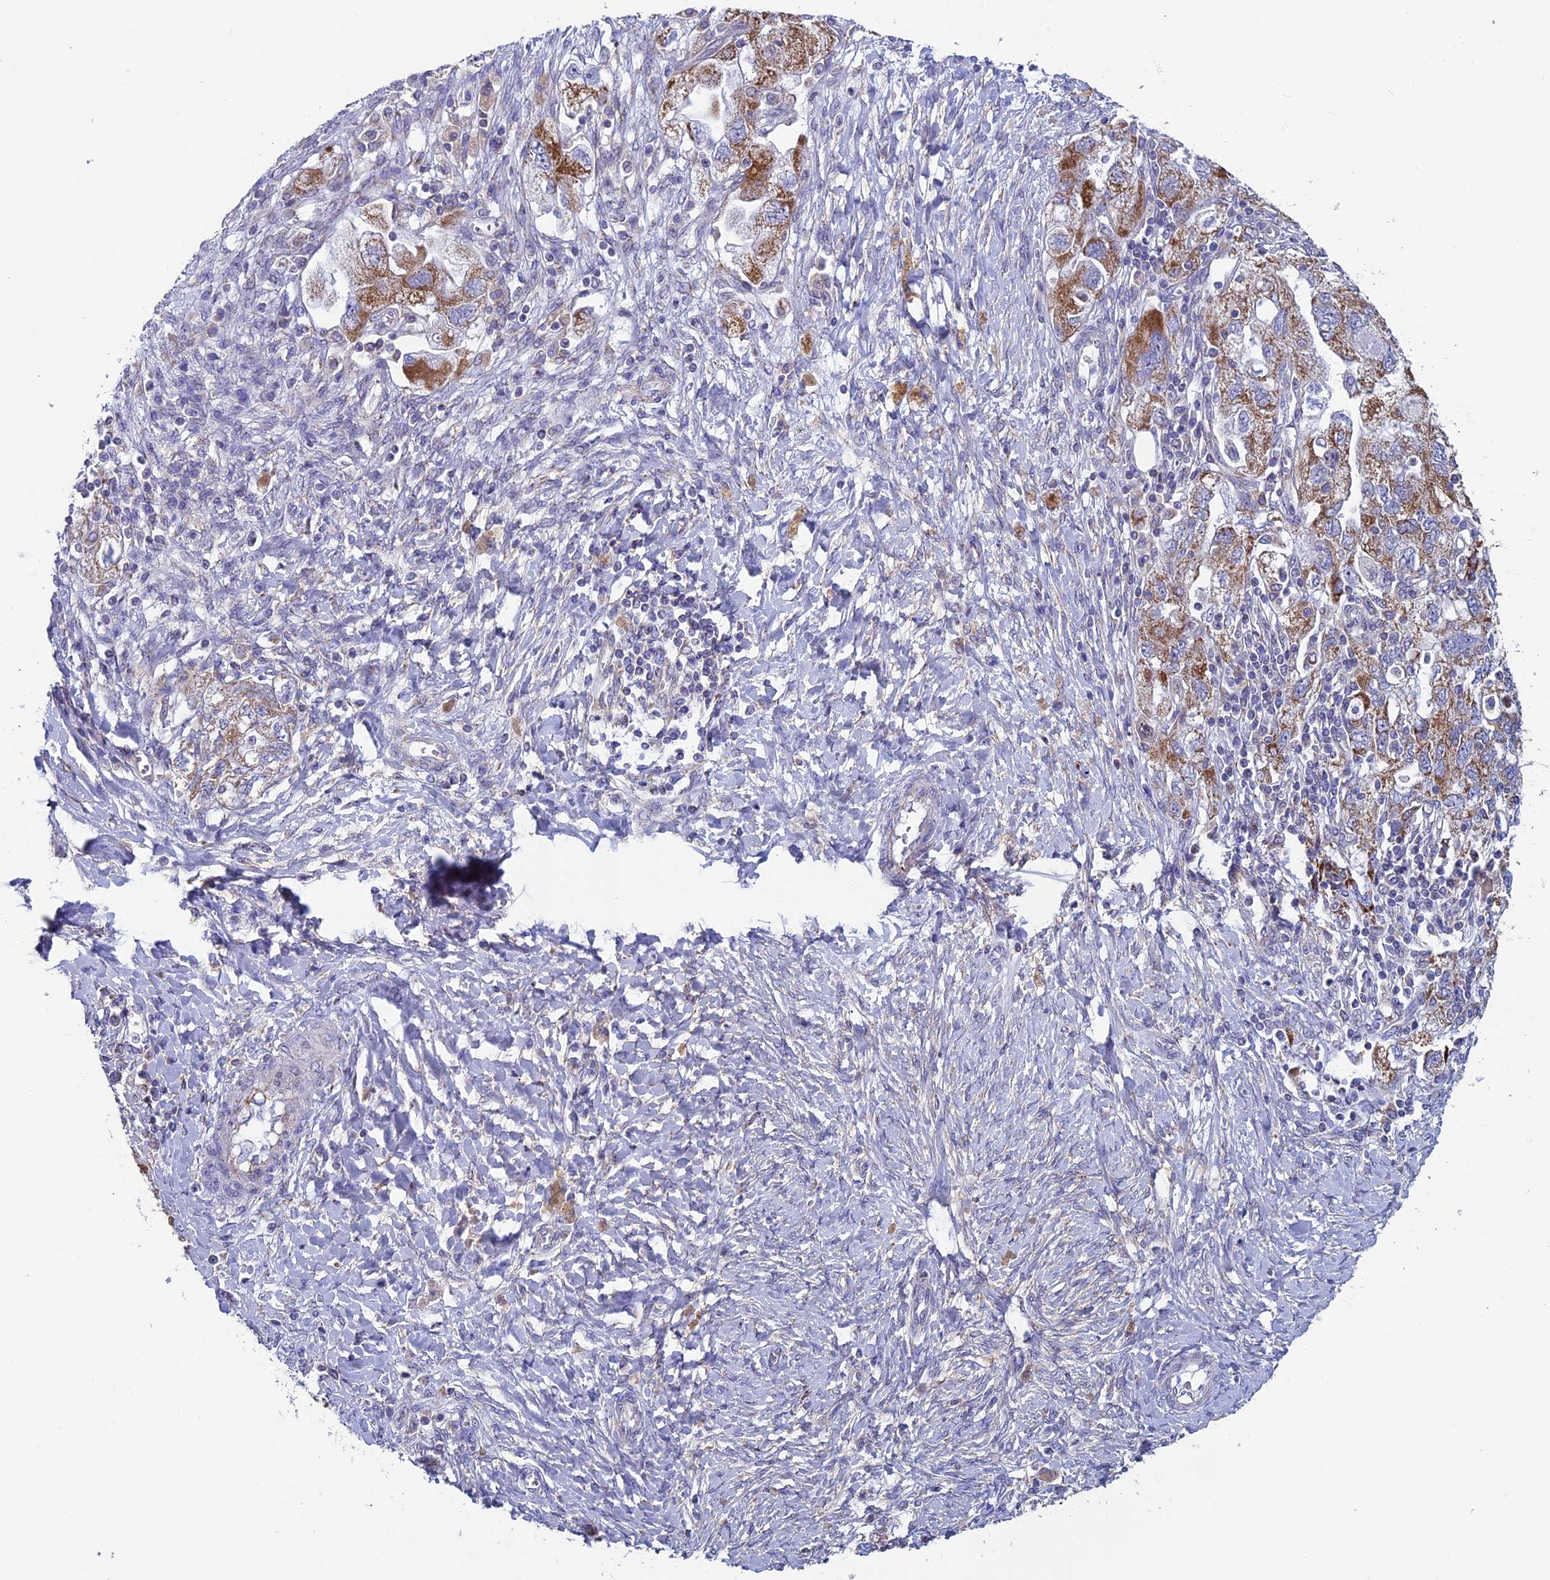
{"staining": {"intensity": "moderate", "quantity": ">75%", "location": "cytoplasmic/membranous"}, "tissue": "ovarian cancer", "cell_type": "Tumor cells", "image_type": "cancer", "snomed": [{"axis": "morphology", "description": "Carcinoma, NOS"}, {"axis": "morphology", "description": "Cystadenocarcinoma, serous, NOS"}, {"axis": "topography", "description": "Ovary"}], "caption": "IHC of human carcinoma (ovarian) reveals medium levels of moderate cytoplasmic/membranous staining in about >75% of tumor cells. (Brightfield microscopy of DAB IHC at high magnification).", "gene": "MFSD12", "patient": {"sex": "female", "age": 69}}